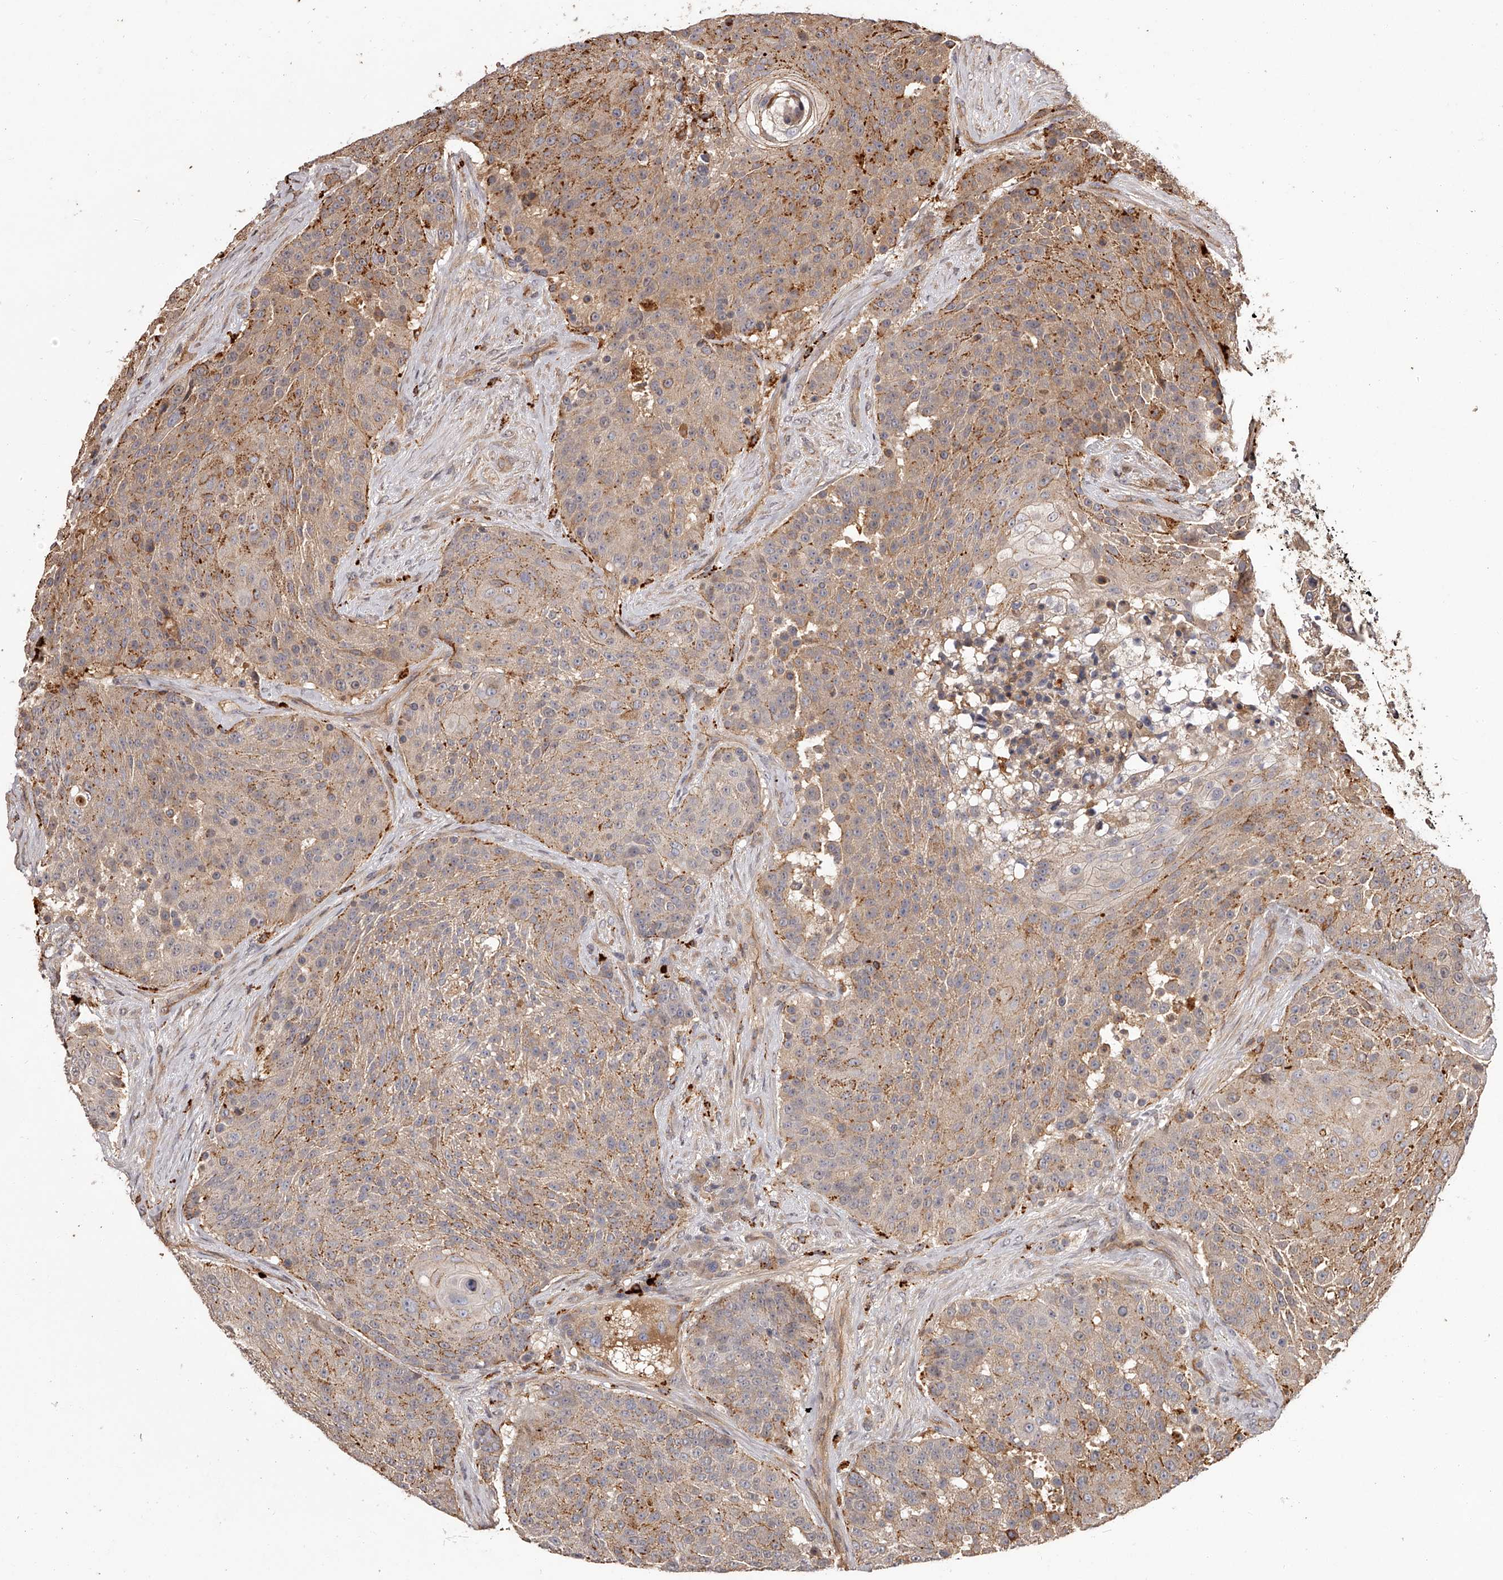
{"staining": {"intensity": "moderate", "quantity": "25%-75%", "location": "cytoplasmic/membranous"}, "tissue": "urothelial cancer", "cell_type": "Tumor cells", "image_type": "cancer", "snomed": [{"axis": "morphology", "description": "Urothelial carcinoma, High grade"}, {"axis": "topography", "description": "Urinary bladder"}], "caption": "Immunohistochemistry image of neoplastic tissue: human urothelial carcinoma (high-grade) stained using immunohistochemistry displays medium levels of moderate protein expression localized specifically in the cytoplasmic/membranous of tumor cells, appearing as a cytoplasmic/membranous brown color.", "gene": "CRYZL1", "patient": {"sex": "female", "age": 63}}